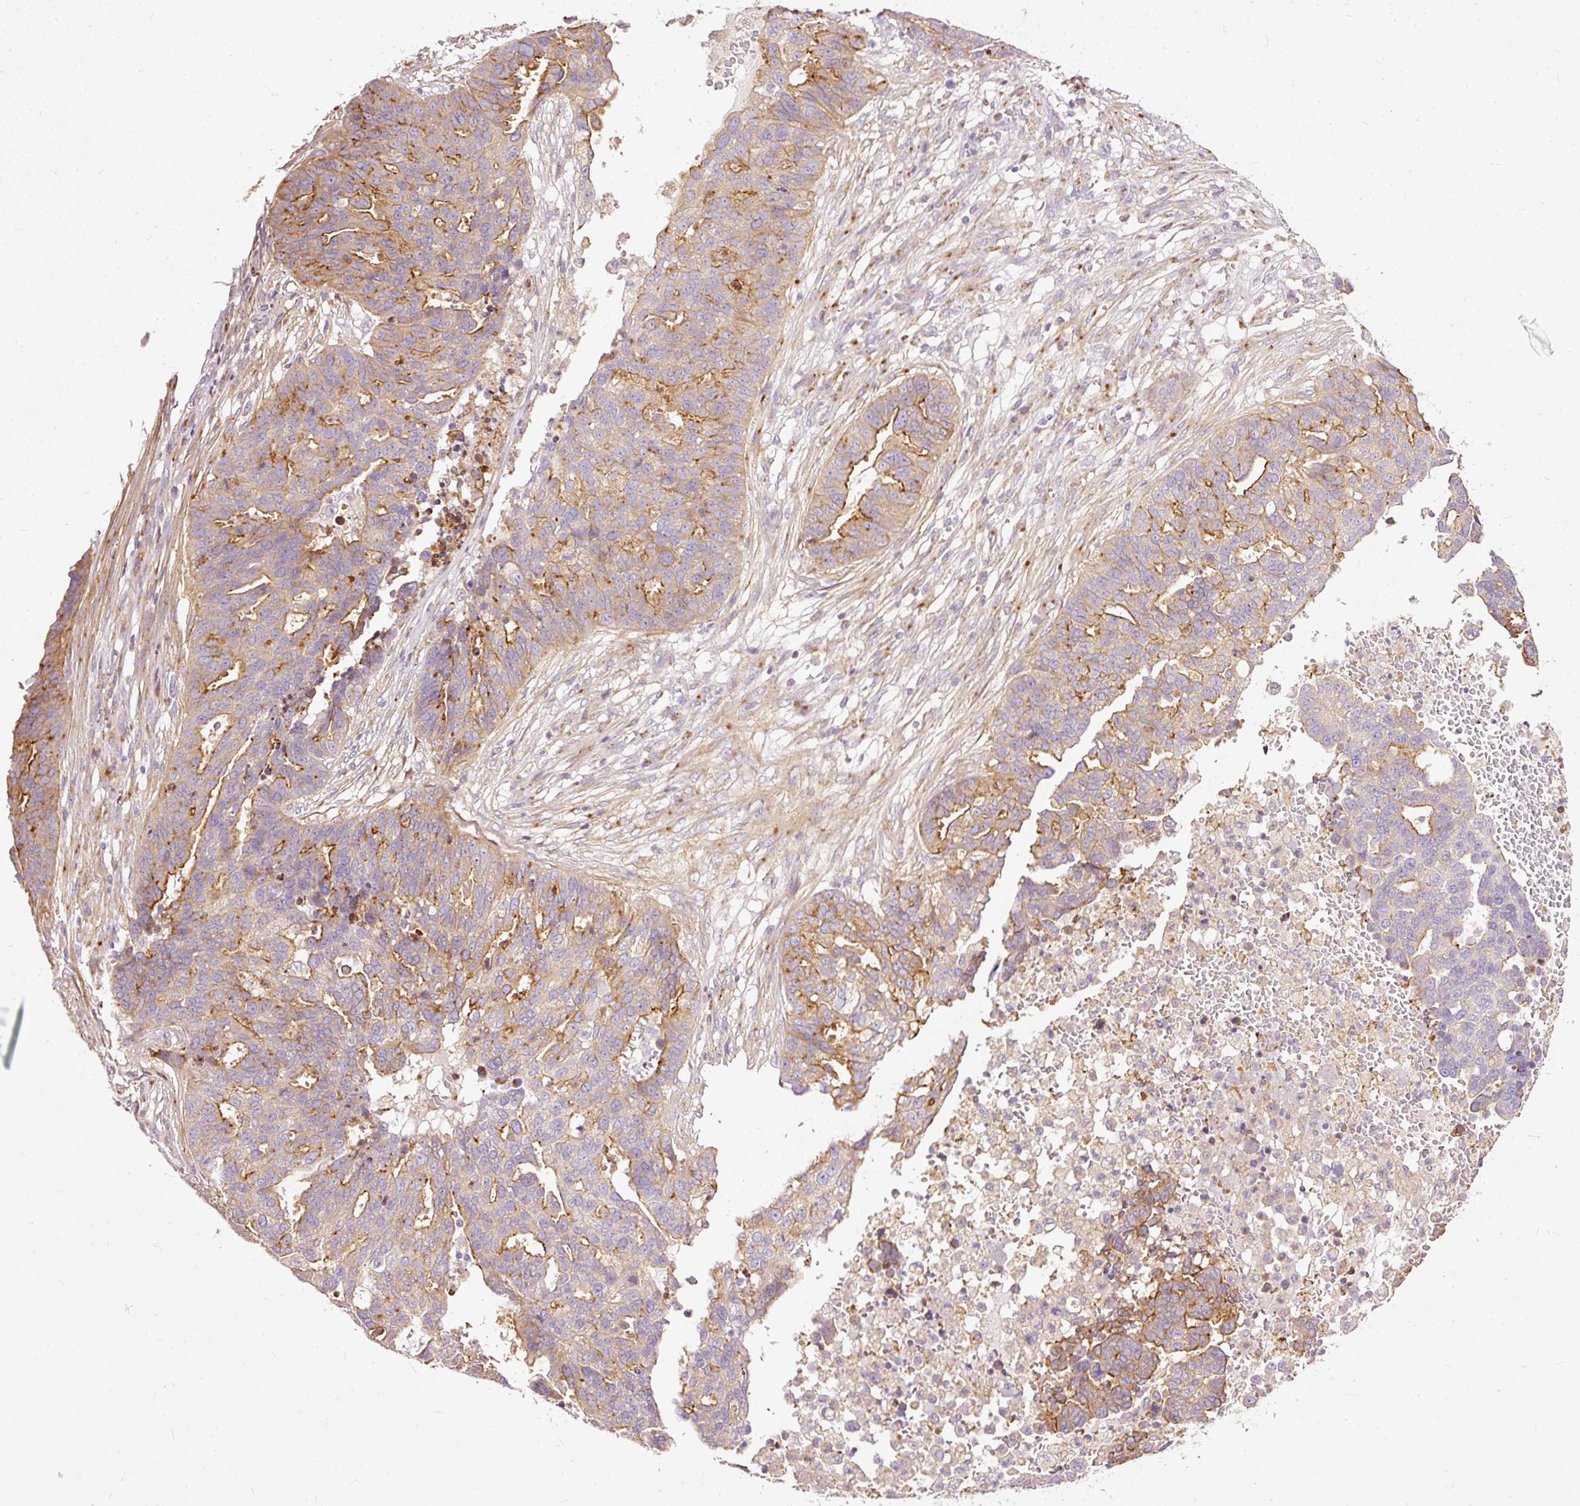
{"staining": {"intensity": "moderate", "quantity": "25%-75%", "location": "cytoplasmic/membranous"}, "tissue": "ovarian cancer", "cell_type": "Tumor cells", "image_type": "cancer", "snomed": [{"axis": "morphology", "description": "Cystadenocarcinoma, serous, NOS"}, {"axis": "topography", "description": "Ovary"}], "caption": "About 25%-75% of tumor cells in human ovarian cancer display moderate cytoplasmic/membranous protein staining as visualized by brown immunohistochemical staining.", "gene": "PAQR9", "patient": {"sex": "female", "age": 59}}